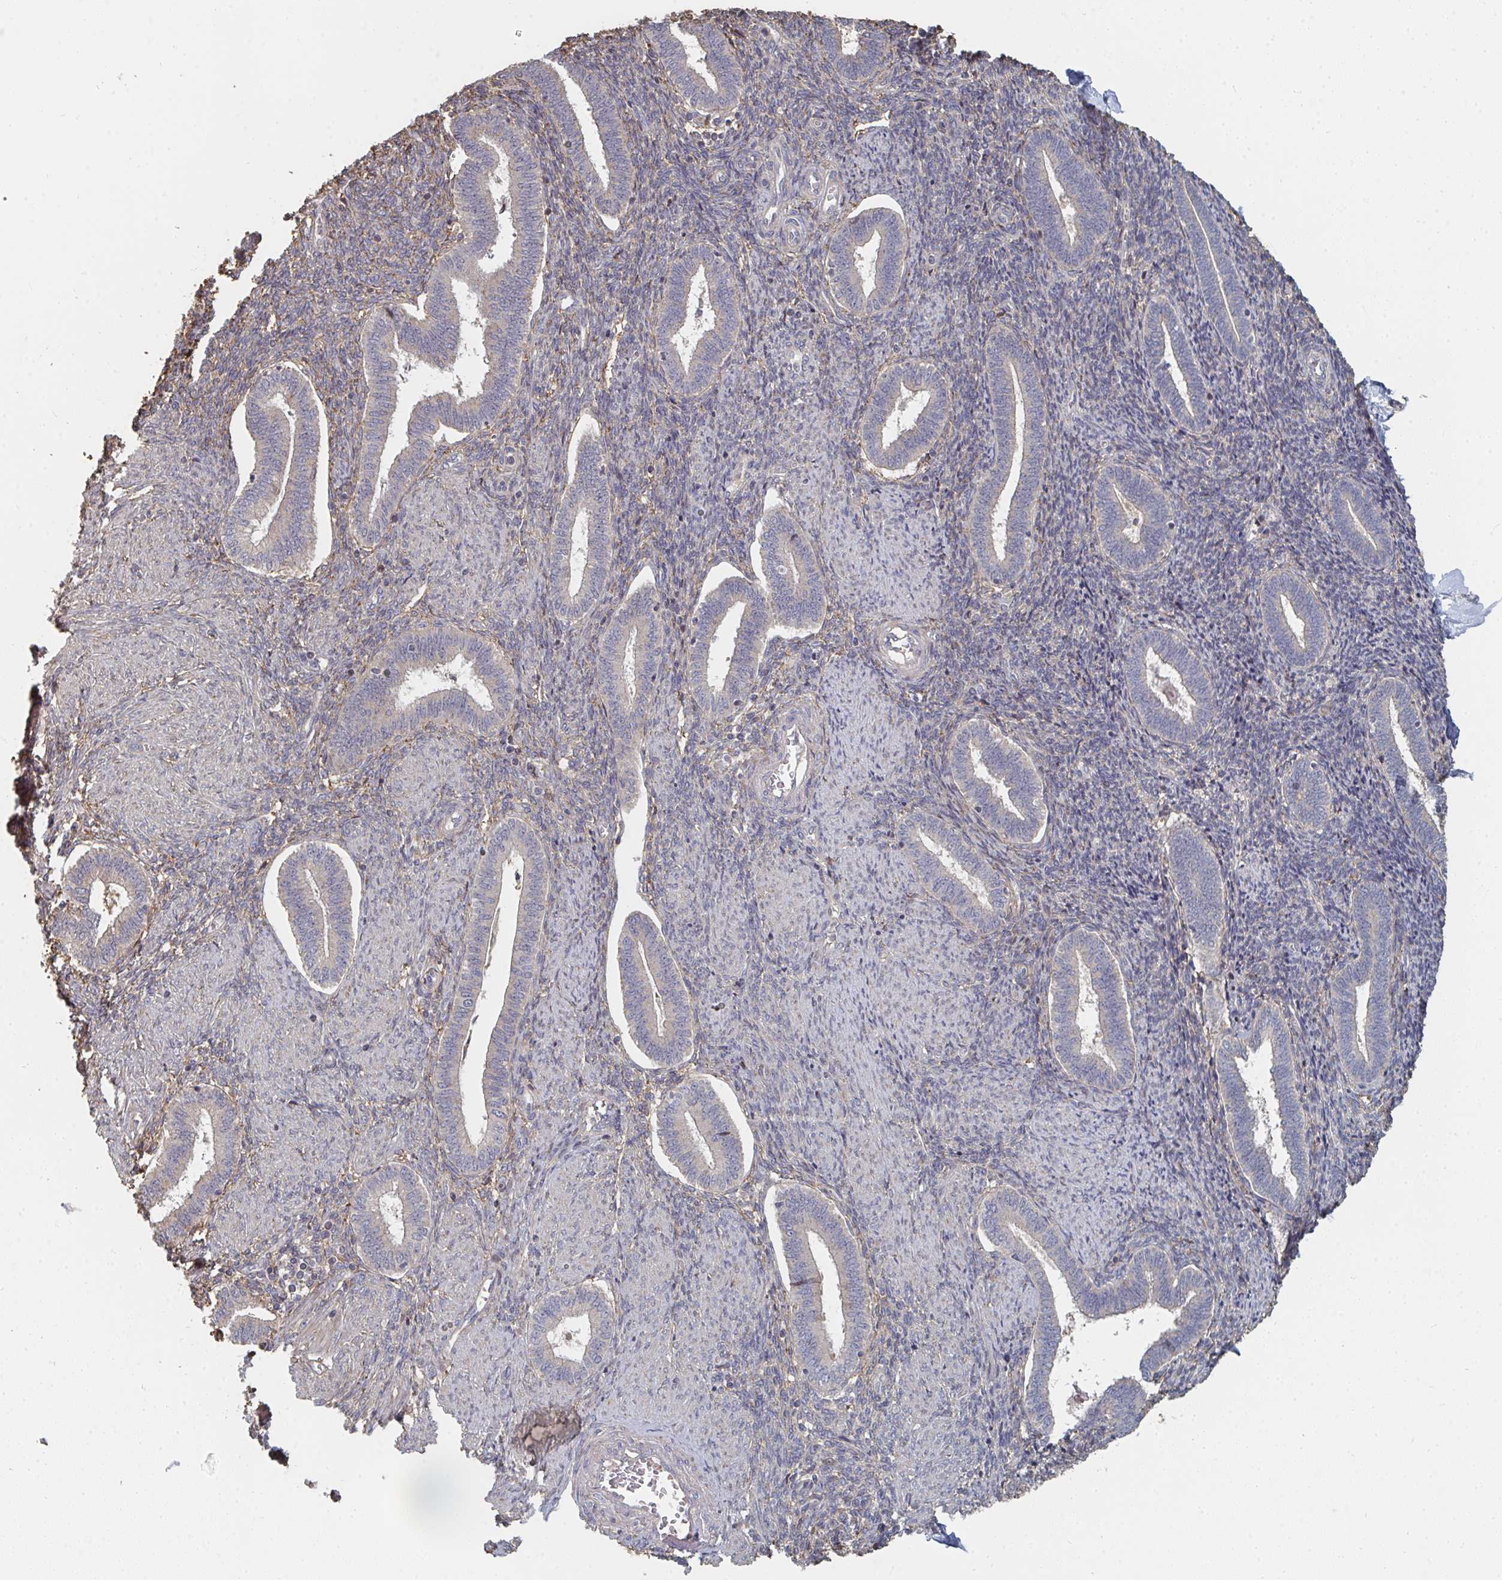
{"staining": {"intensity": "weak", "quantity": "25%-75%", "location": "cytoplasmic/membranous"}, "tissue": "endometrium", "cell_type": "Cells in endometrial stroma", "image_type": "normal", "snomed": [{"axis": "morphology", "description": "Normal tissue, NOS"}, {"axis": "topography", "description": "Endometrium"}], "caption": "Immunohistochemical staining of normal endometrium shows 25%-75% levels of weak cytoplasmic/membranous protein positivity in about 25%-75% of cells in endometrial stroma. (DAB IHC with brightfield microscopy, high magnification).", "gene": "PTEN", "patient": {"sex": "female", "age": 42}}